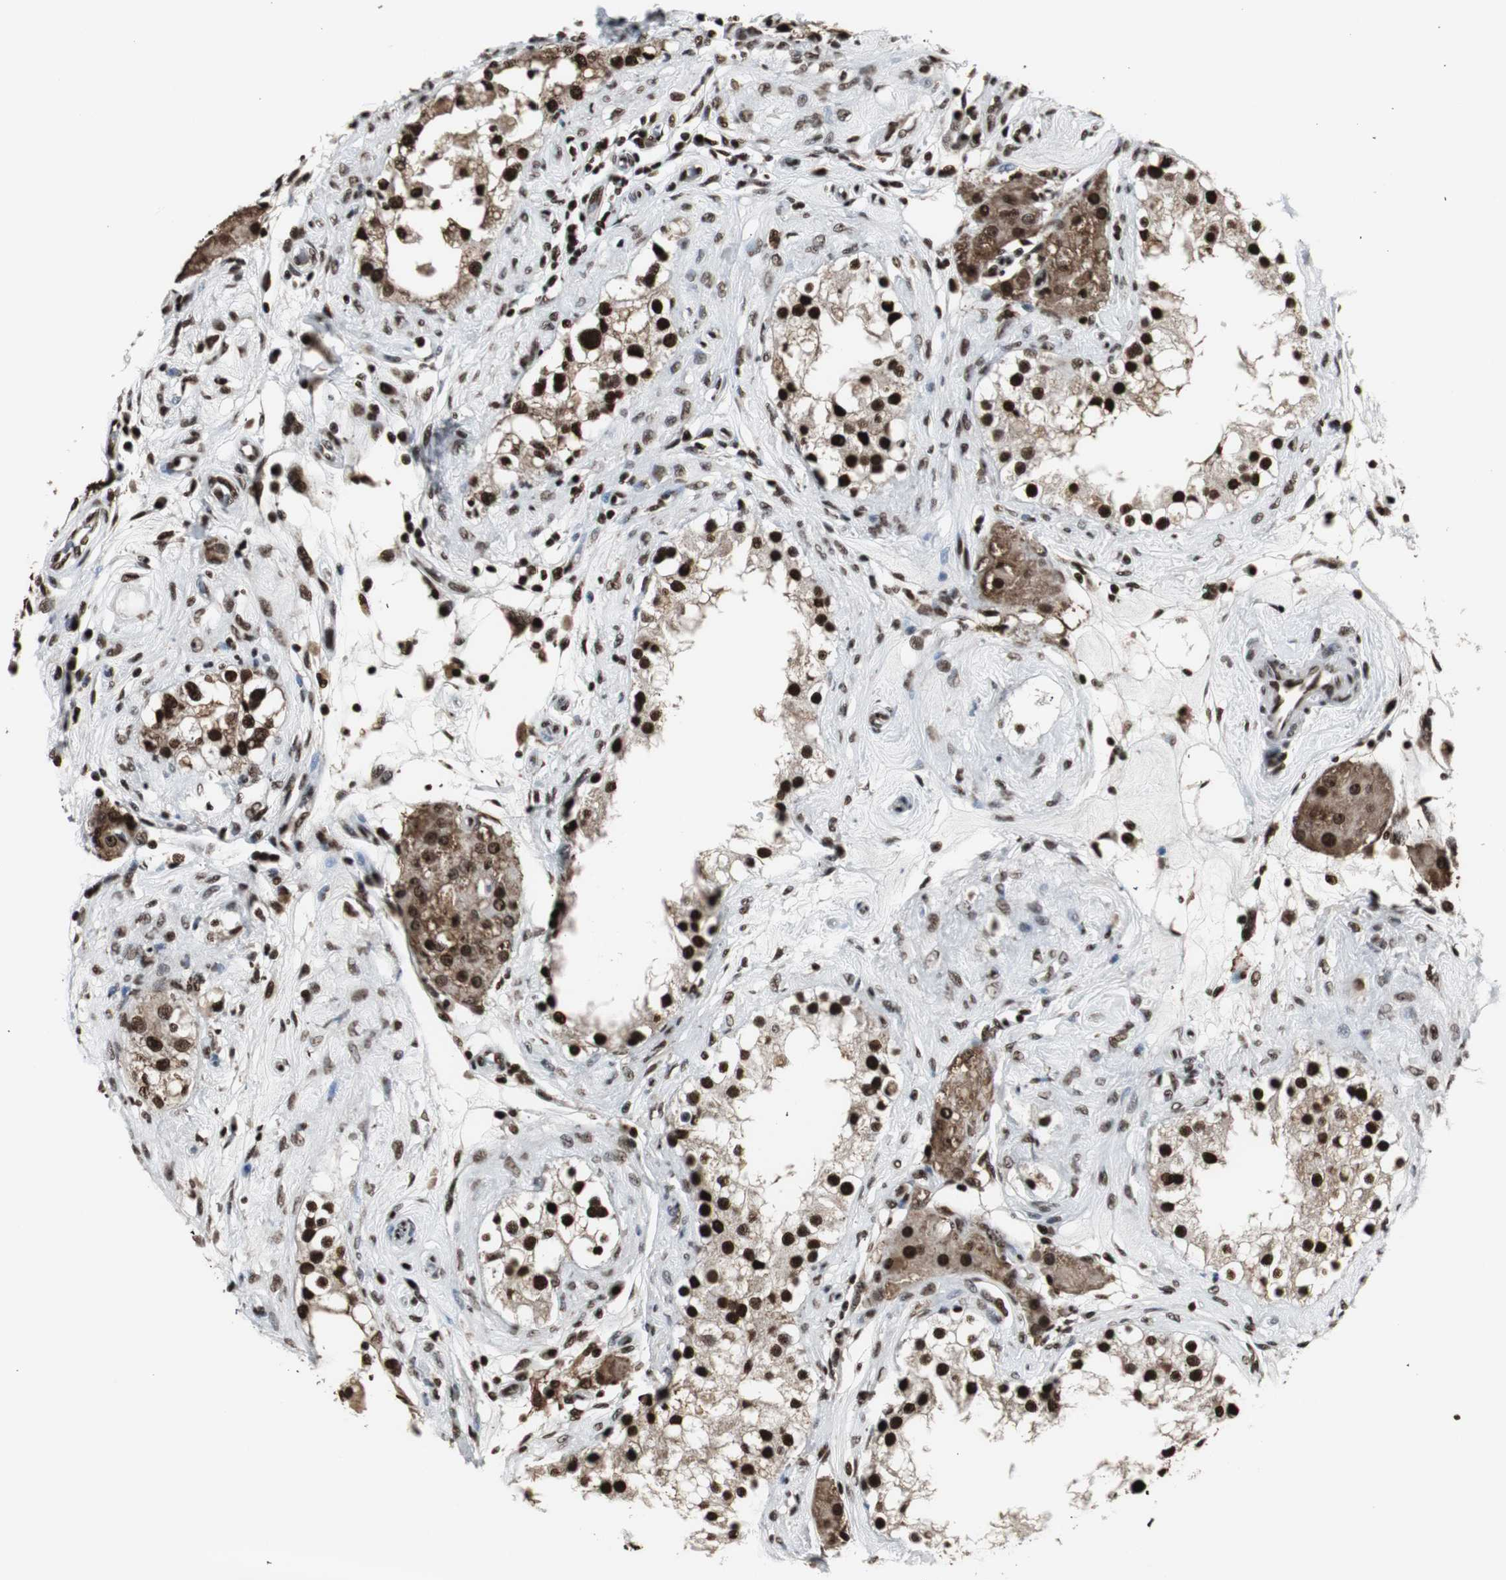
{"staining": {"intensity": "strong", "quantity": ">75%", "location": "cytoplasmic/membranous,nuclear"}, "tissue": "epididymis", "cell_type": "Glandular cells", "image_type": "normal", "snomed": [{"axis": "morphology", "description": "Normal tissue, NOS"}, {"axis": "morphology", "description": "Inflammation, NOS"}, {"axis": "topography", "description": "Epididymis"}], "caption": "Immunohistochemical staining of benign epididymis displays >75% levels of strong cytoplasmic/membranous,nuclear protein staining in about >75% of glandular cells. The protein is shown in brown color, while the nuclei are stained blue.", "gene": "PARN", "patient": {"sex": "male", "age": 84}}